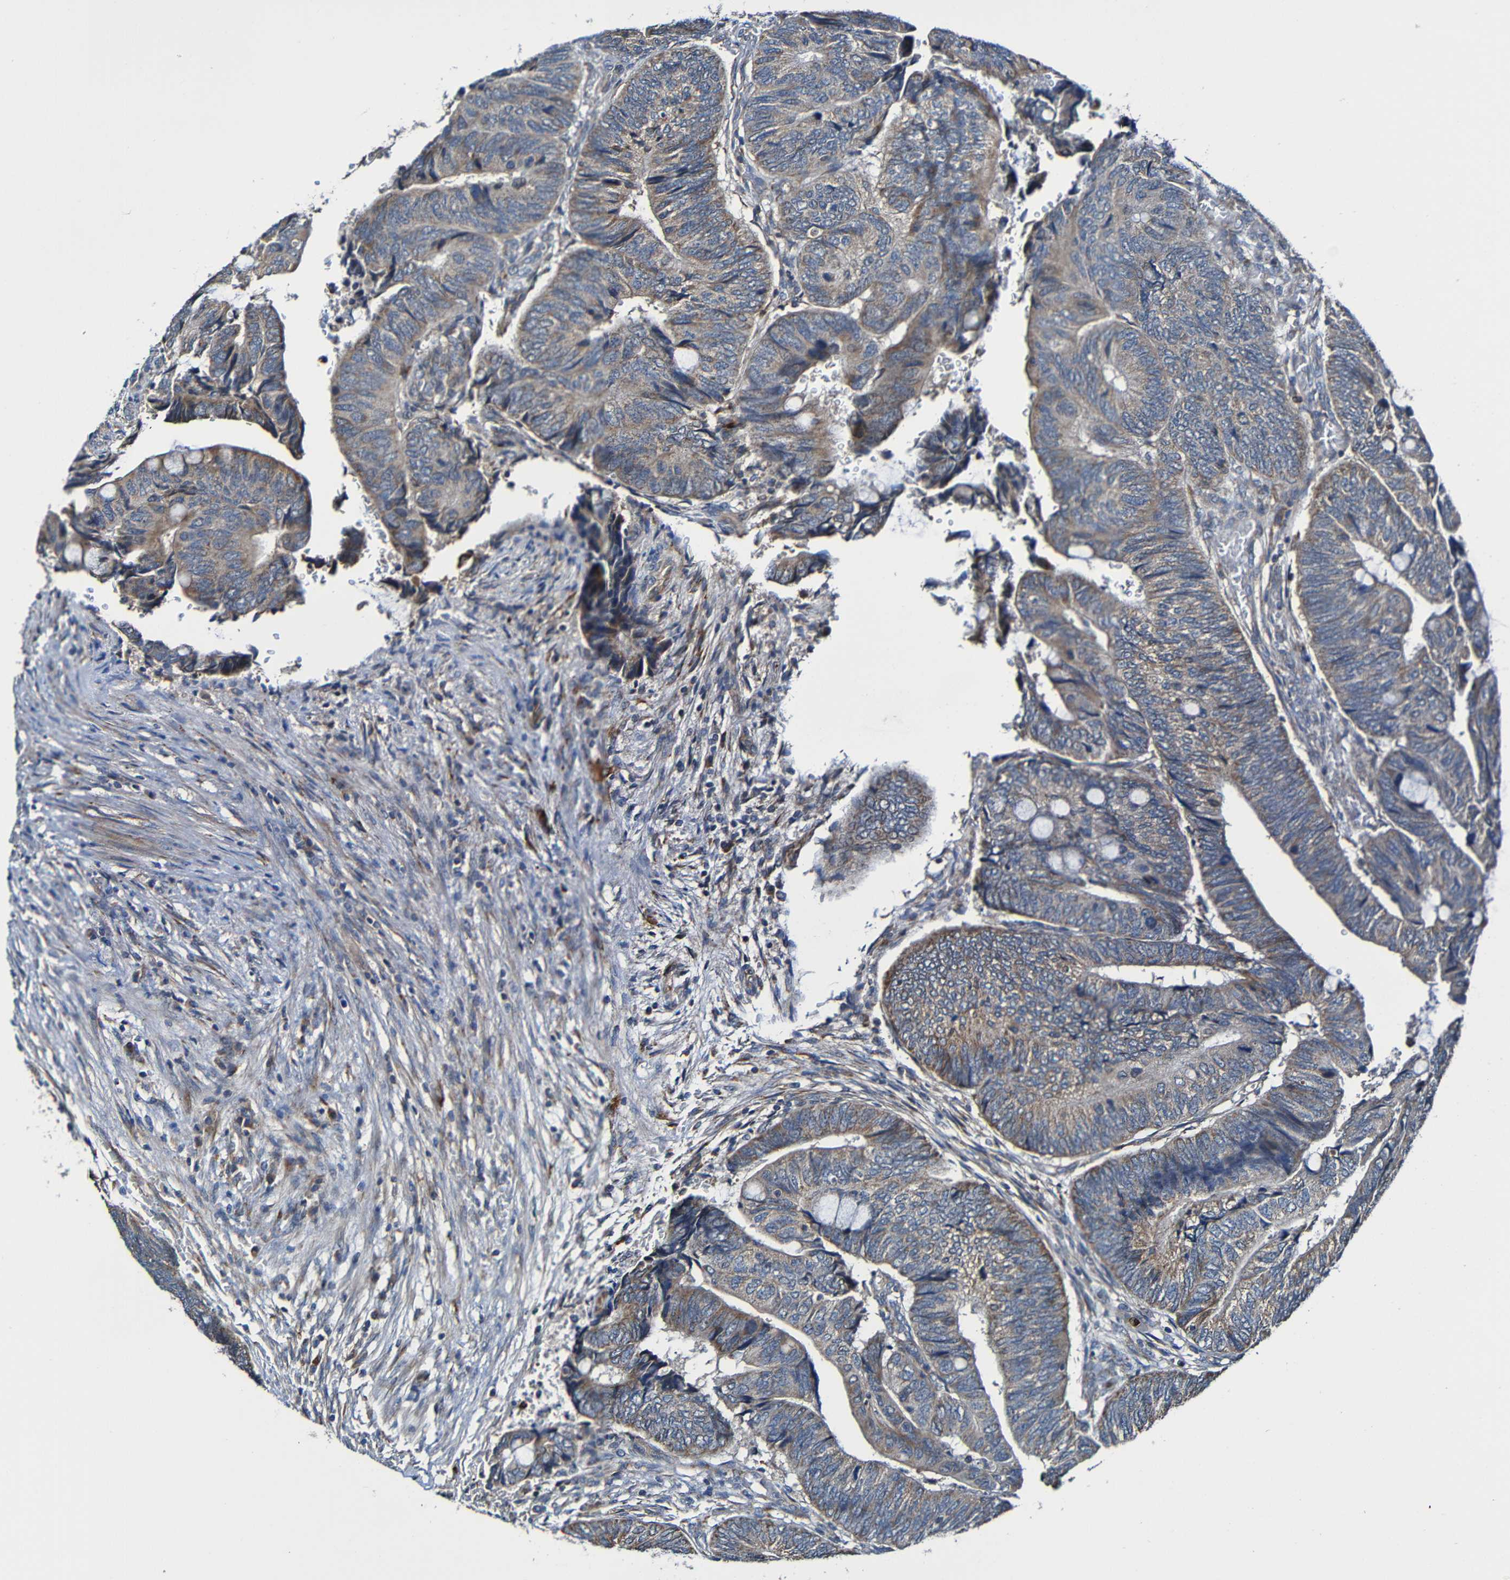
{"staining": {"intensity": "moderate", "quantity": ">75%", "location": "cytoplasmic/membranous"}, "tissue": "colorectal cancer", "cell_type": "Tumor cells", "image_type": "cancer", "snomed": [{"axis": "morphology", "description": "Normal tissue, NOS"}, {"axis": "morphology", "description": "Adenocarcinoma, NOS"}, {"axis": "topography", "description": "Rectum"}, {"axis": "topography", "description": "Peripheral nerve tissue"}], "caption": "Immunohistochemical staining of human colorectal adenocarcinoma reveals medium levels of moderate cytoplasmic/membranous expression in approximately >75% of tumor cells.", "gene": "ADAM15", "patient": {"sex": "male", "age": 92}}